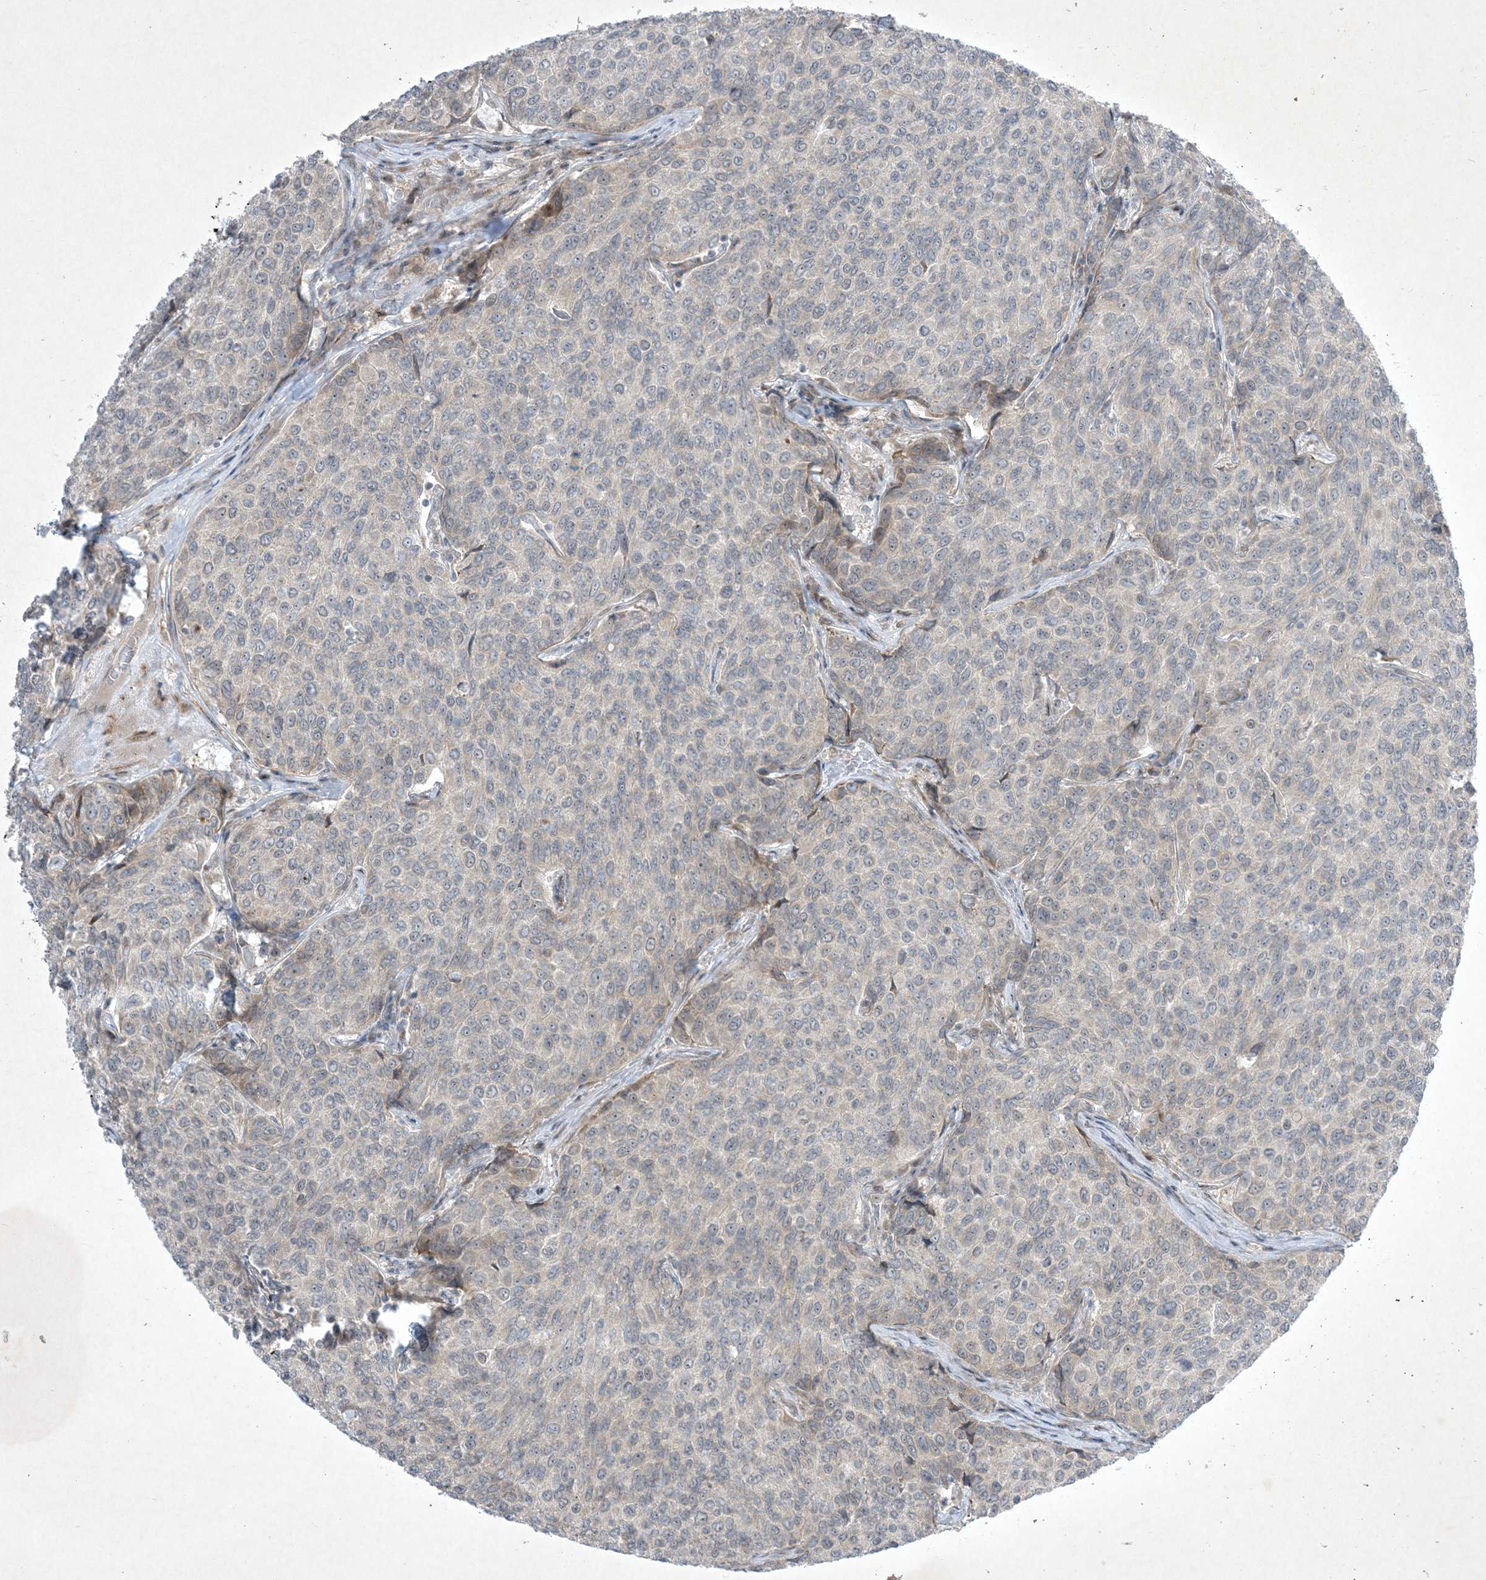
{"staining": {"intensity": "negative", "quantity": "none", "location": "none"}, "tissue": "breast cancer", "cell_type": "Tumor cells", "image_type": "cancer", "snomed": [{"axis": "morphology", "description": "Duct carcinoma"}, {"axis": "topography", "description": "Breast"}], "caption": "The immunohistochemistry image has no significant staining in tumor cells of breast invasive ductal carcinoma tissue. (DAB (3,3'-diaminobenzidine) IHC visualized using brightfield microscopy, high magnification).", "gene": "SOGA3", "patient": {"sex": "female", "age": 55}}